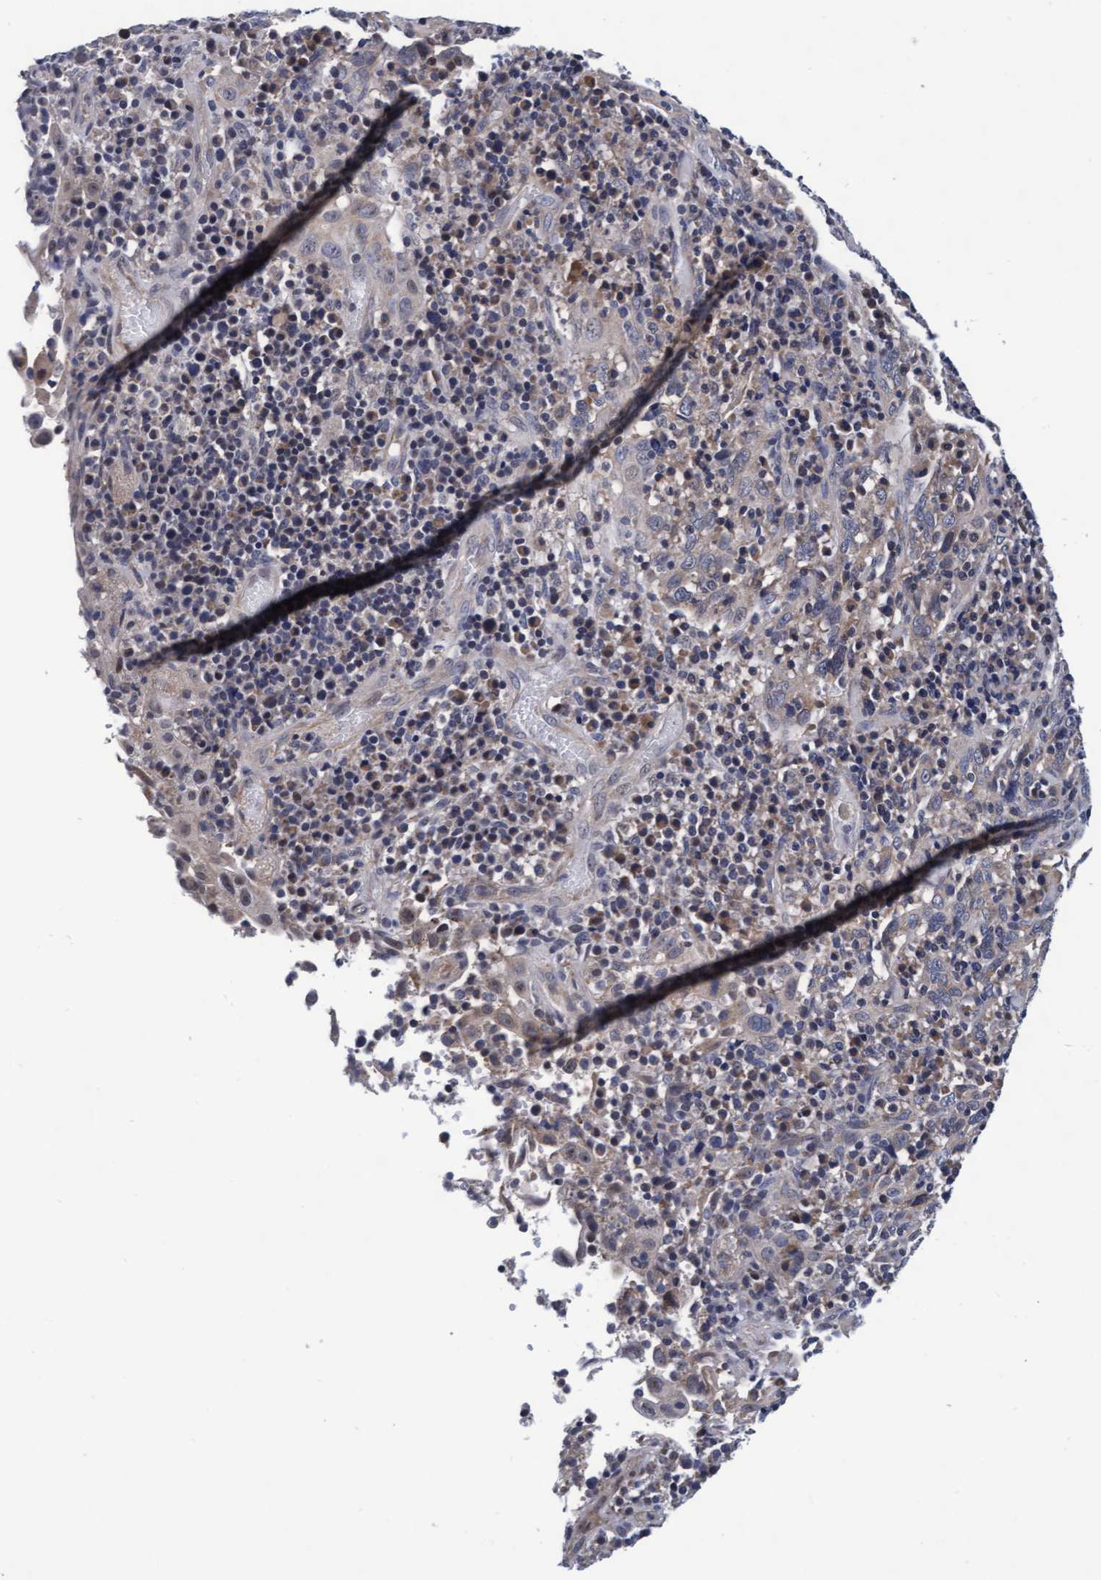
{"staining": {"intensity": "weak", "quantity": "<25%", "location": "cytoplasmic/membranous"}, "tissue": "cervical cancer", "cell_type": "Tumor cells", "image_type": "cancer", "snomed": [{"axis": "morphology", "description": "Squamous cell carcinoma, NOS"}, {"axis": "topography", "description": "Cervix"}], "caption": "An IHC photomicrograph of cervical cancer is shown. There is no staining in tumor cells of cervical cancer.", "gene": "EFCAB13", "patient": {"sex": "female", "age": 46}}